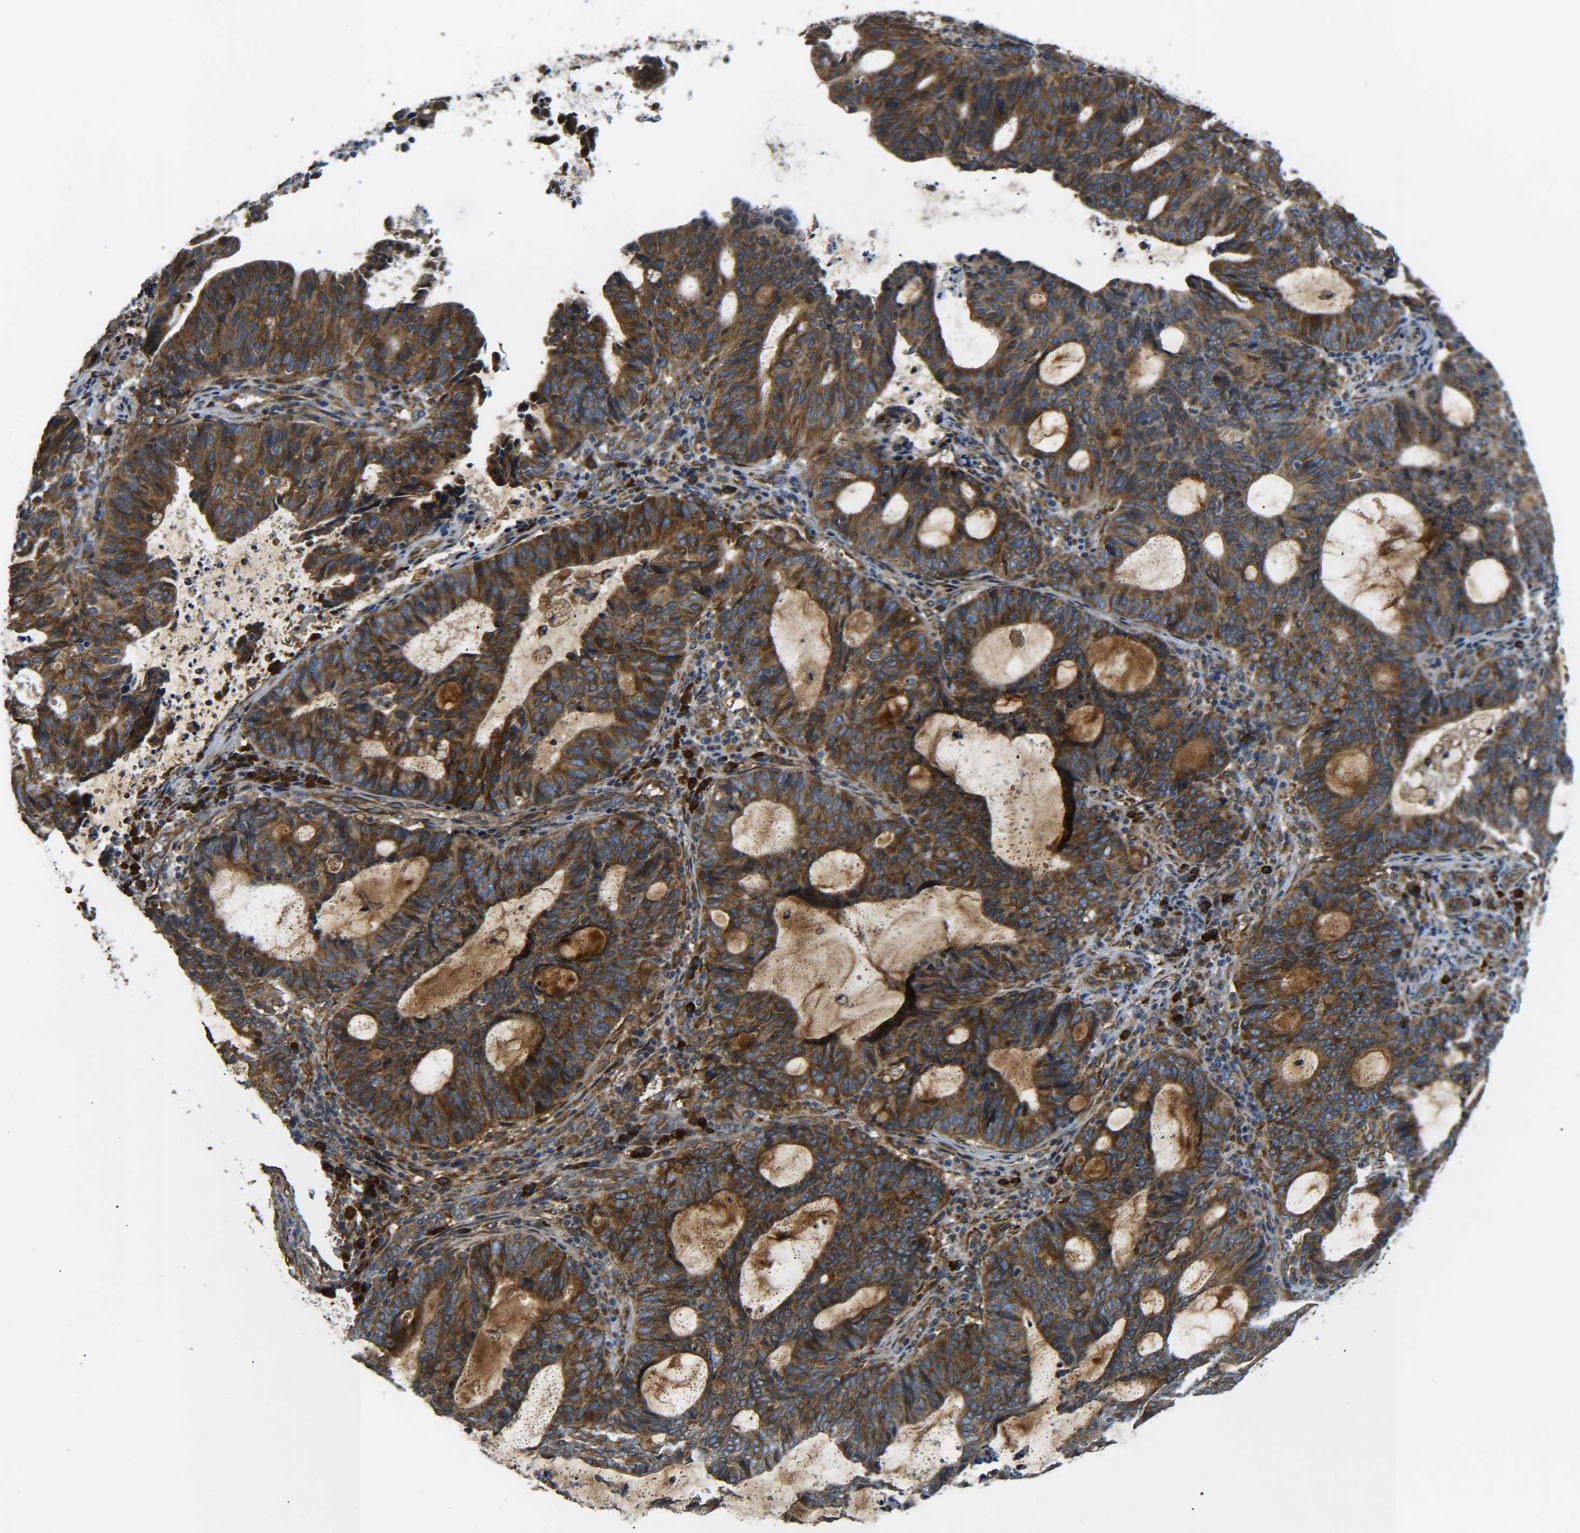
{"staining": {"intensity": "strong", "quantity": ">75%", "location": "cytoplasmic/membranous"}, "tissue": "endometrial cancer", "cell_type": "Tumor cells", "image_type": "cancer", "snomed": [{"axis": "morphology", "description": "Adenocarcinoma, NOS"}, {"axis": "topography", "description": "Uterus"}], "caption": "Human endometrial cancer stained with a protein marker displays strong staining in tumor cells.", "gene": "PREB", "patient": {"sex": "female", "age": 83}}